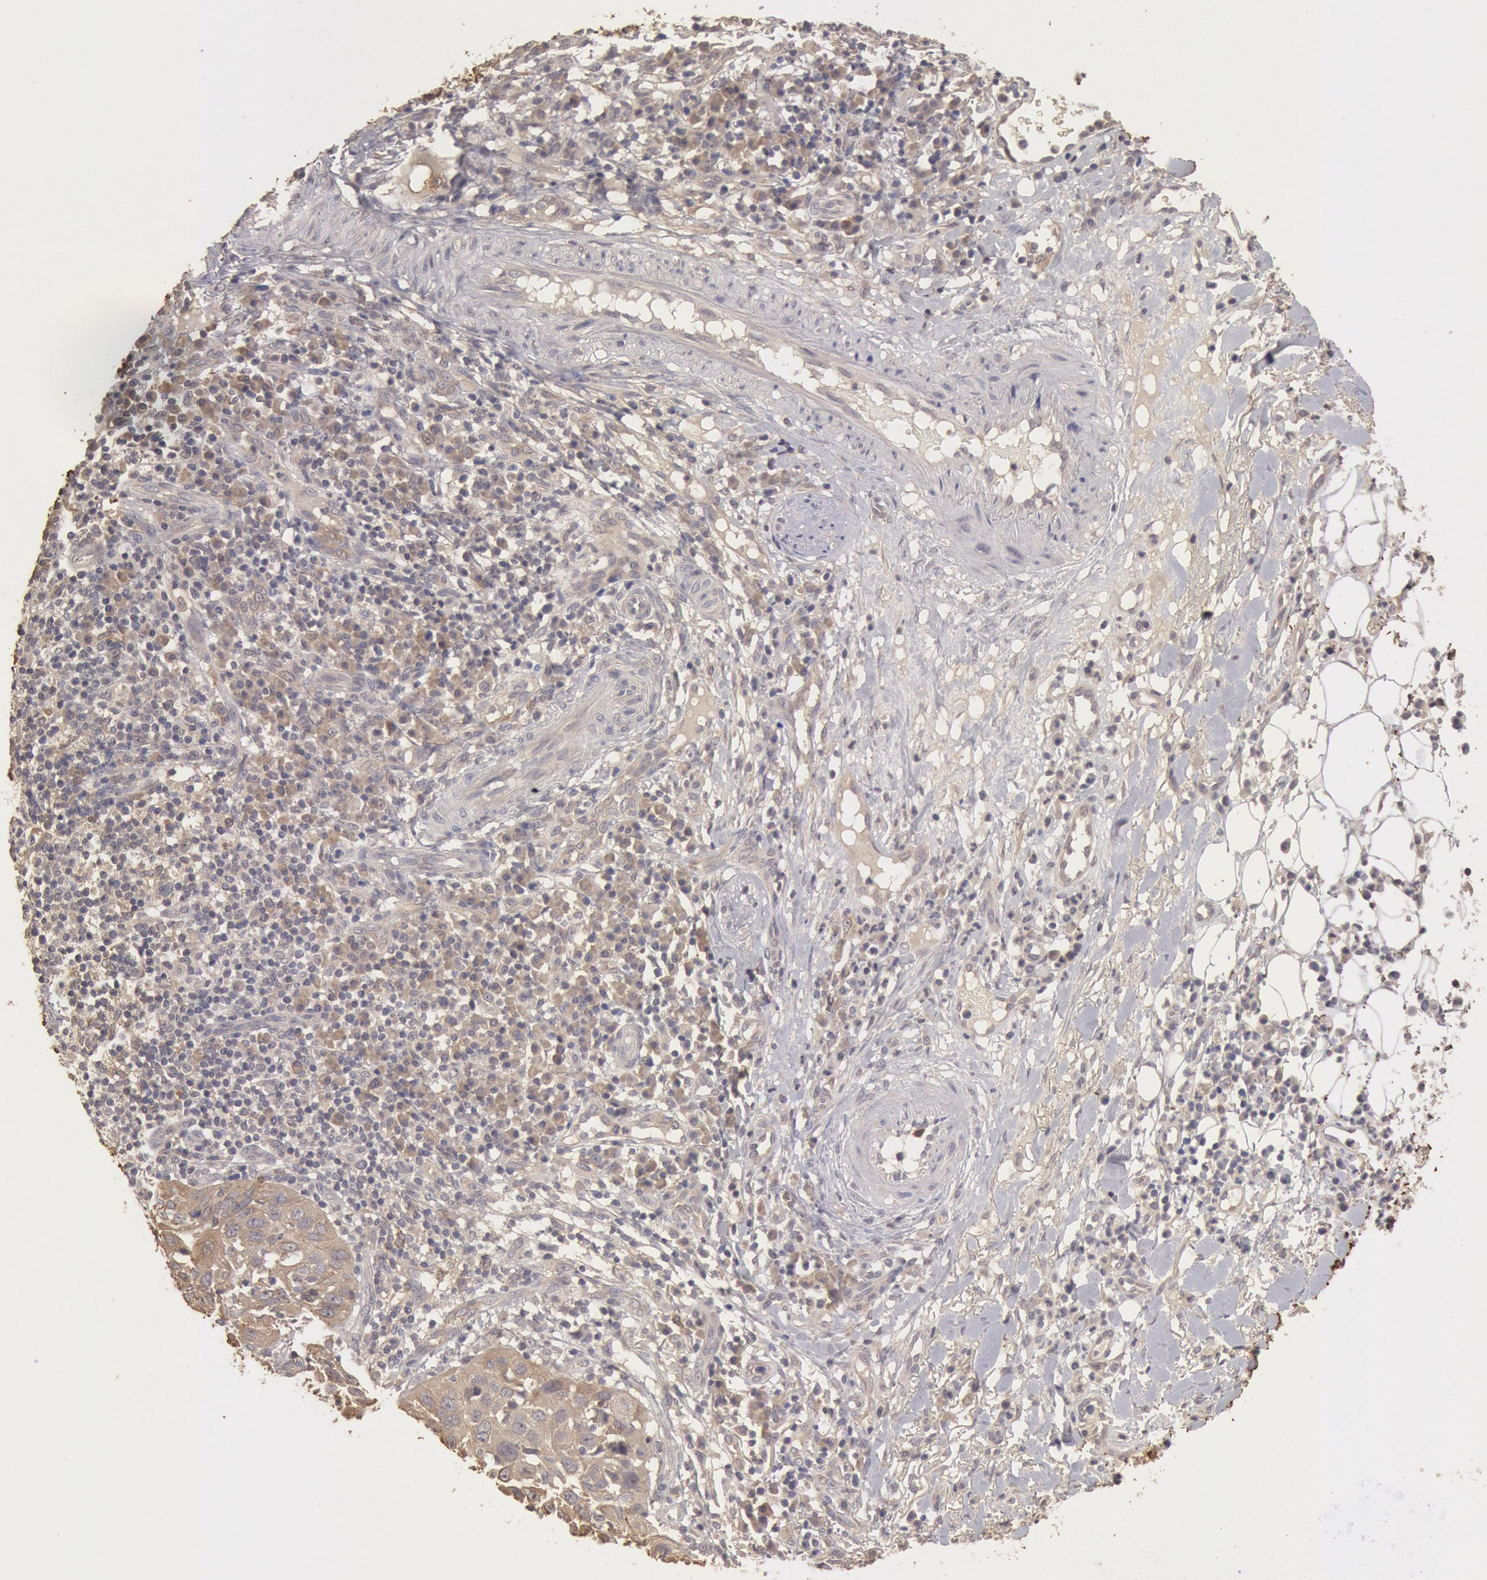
{"staining": {"intensity": "weak", "quantity": "25%-75%", "location": "cytoplasmic/membranous"}, "tissue": "skin cancer", "cell_type": "Tumor cells", "image_type": "cancer", "snomed": [{"axis": "morphology", "description": "Squamous cell carcinoma, NOS"}, {"axis": "topography", "description": "Skin"}], "caption": "Squamous cell carcinoma (skin) was stained to show a protein in brown. There is low levels of weak cytoplasmic/membranous expression in about 25%-75% of tumor cells. The protein of interest is shown in brown color, while the nuclei are stained blue.", "gene": "ZFP36L1", "patient": {"sex": "female", "age": 89}}